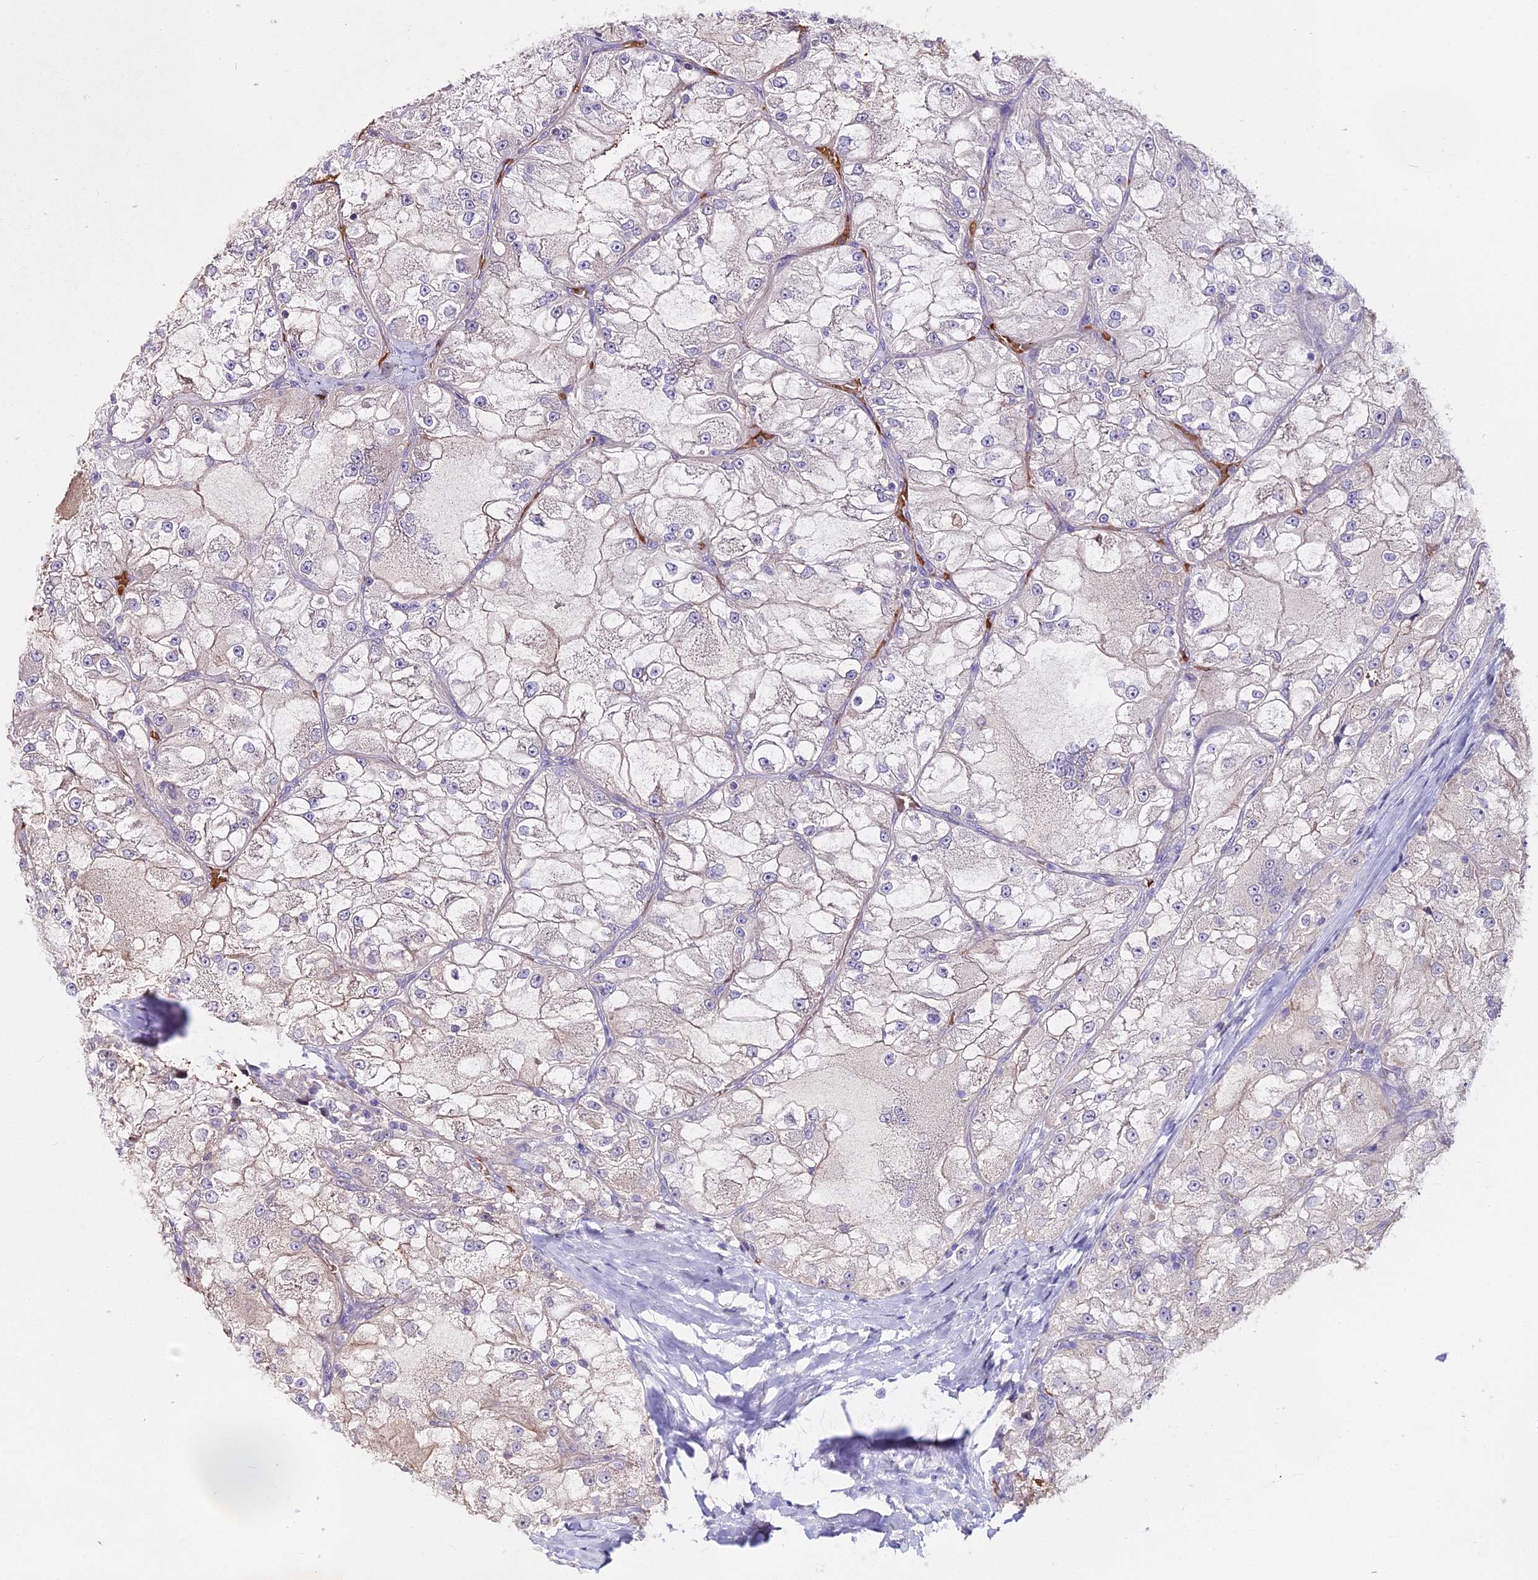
{"staining": {"intensity": "negative", "quantity": "none", "location": "none"}, "tissue": "renal cancer", "cell_type": "Tumor cells", "image_type": "cancer", "snomed": [{"axis": "morphology", "description": "Adenocarcinoma, NOS"}, {"axis": "topography", "description": "Kidney"}], "caption": "Tumor cells are negative for protein expression in human renal adenocarcinoma.", "gene": "ZDBF2", "patient": {"sex": "female", "age": 72}}